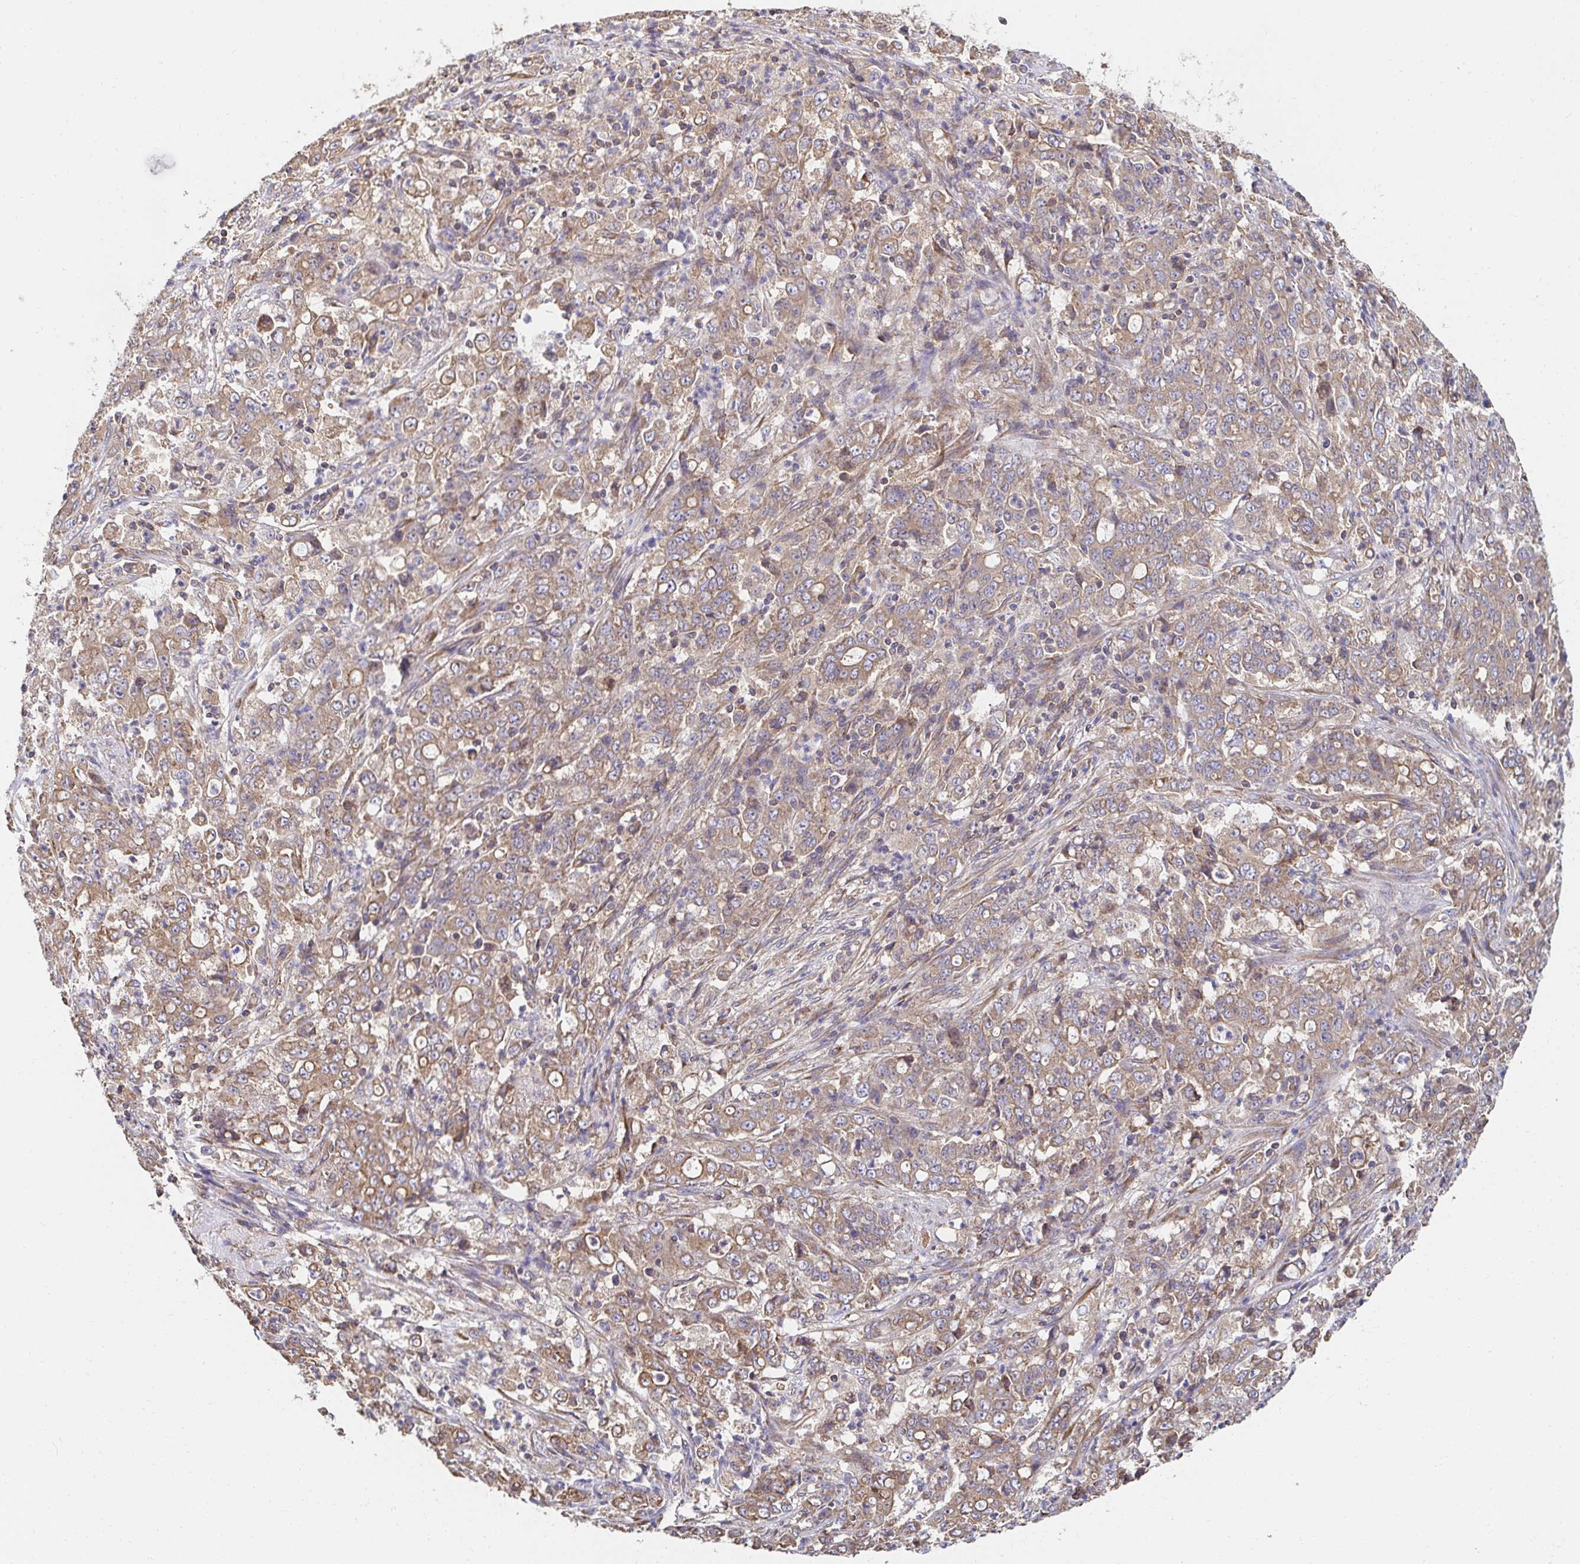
{"staining": {"intensity": "weak", "quantity": ">75%", "location": "cytoplasmic/membranous"}, "tissue": "stomach cancer", "cell_type": "Tumor cells", "image_type": "cancer", "snomed": [{"axis": "morphology", "description": "Adenocarcinoma, NOS"}, {"axis": "topography", "description": "Stomach, lower"}], "caption": "The immunohistochemical stain highlights weak cytoplasmic/membranous positivity in tumor cells of stomach cancer tissue.", "gene": "APBB1", "patient": {"sex": "female", "age": 71}}